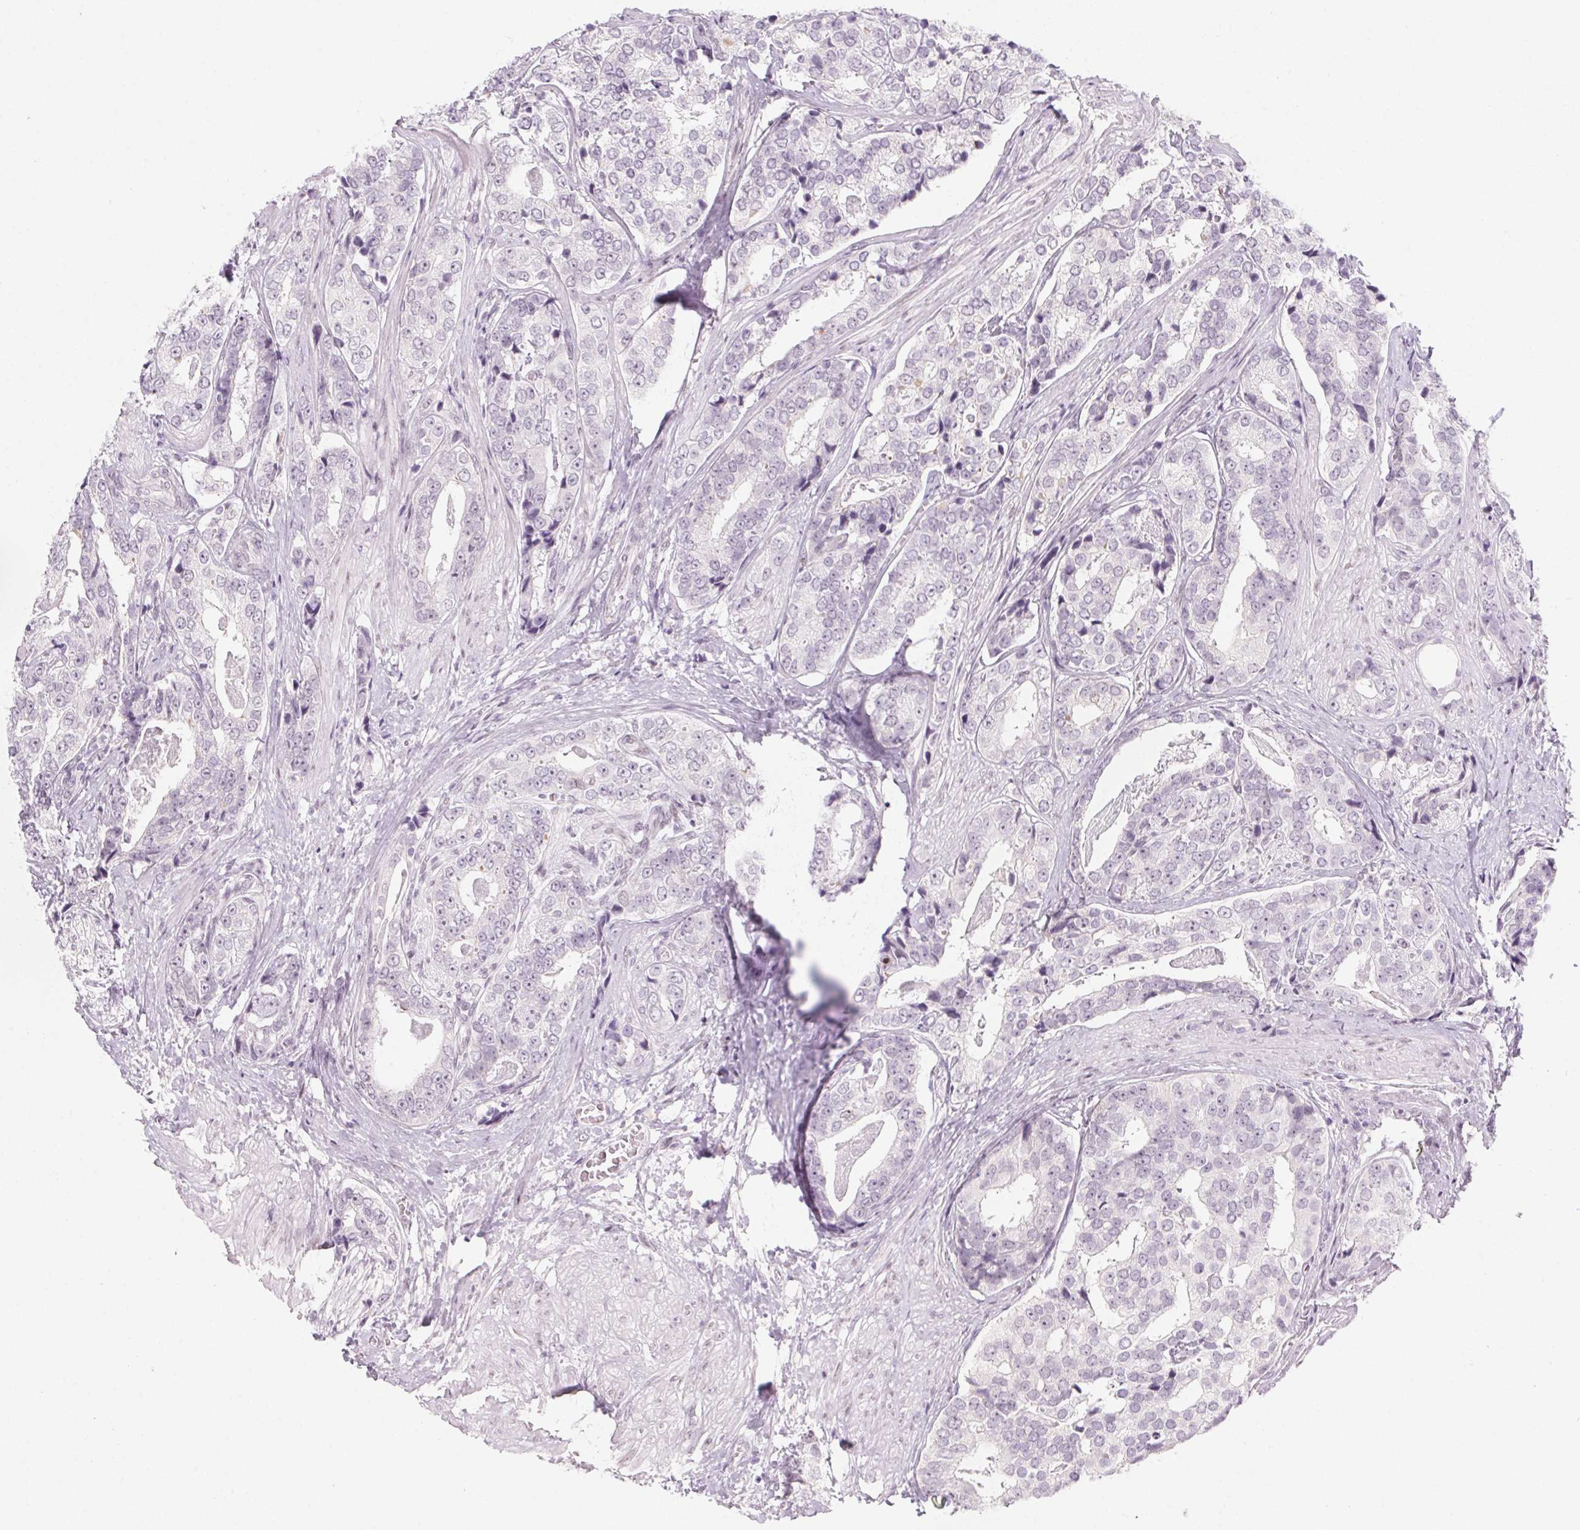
{"staining": {"intensity": "negative", "quantity": "none", "location": "none"}, "tissue": "prostate cancer", "cell_type": "Tumor cells", "image_type": "cancer", "snomed": [{"axis": "morphology", "description": "Adenocarcinoma, High grade"}, {"axis": "topography", "description": "Prostate"}], "caption": "Tumor cells are negative for protein expression in human prostate cancer.", "gene": "KCNQ2", "patient": {"sex": "male", "age": 71}}